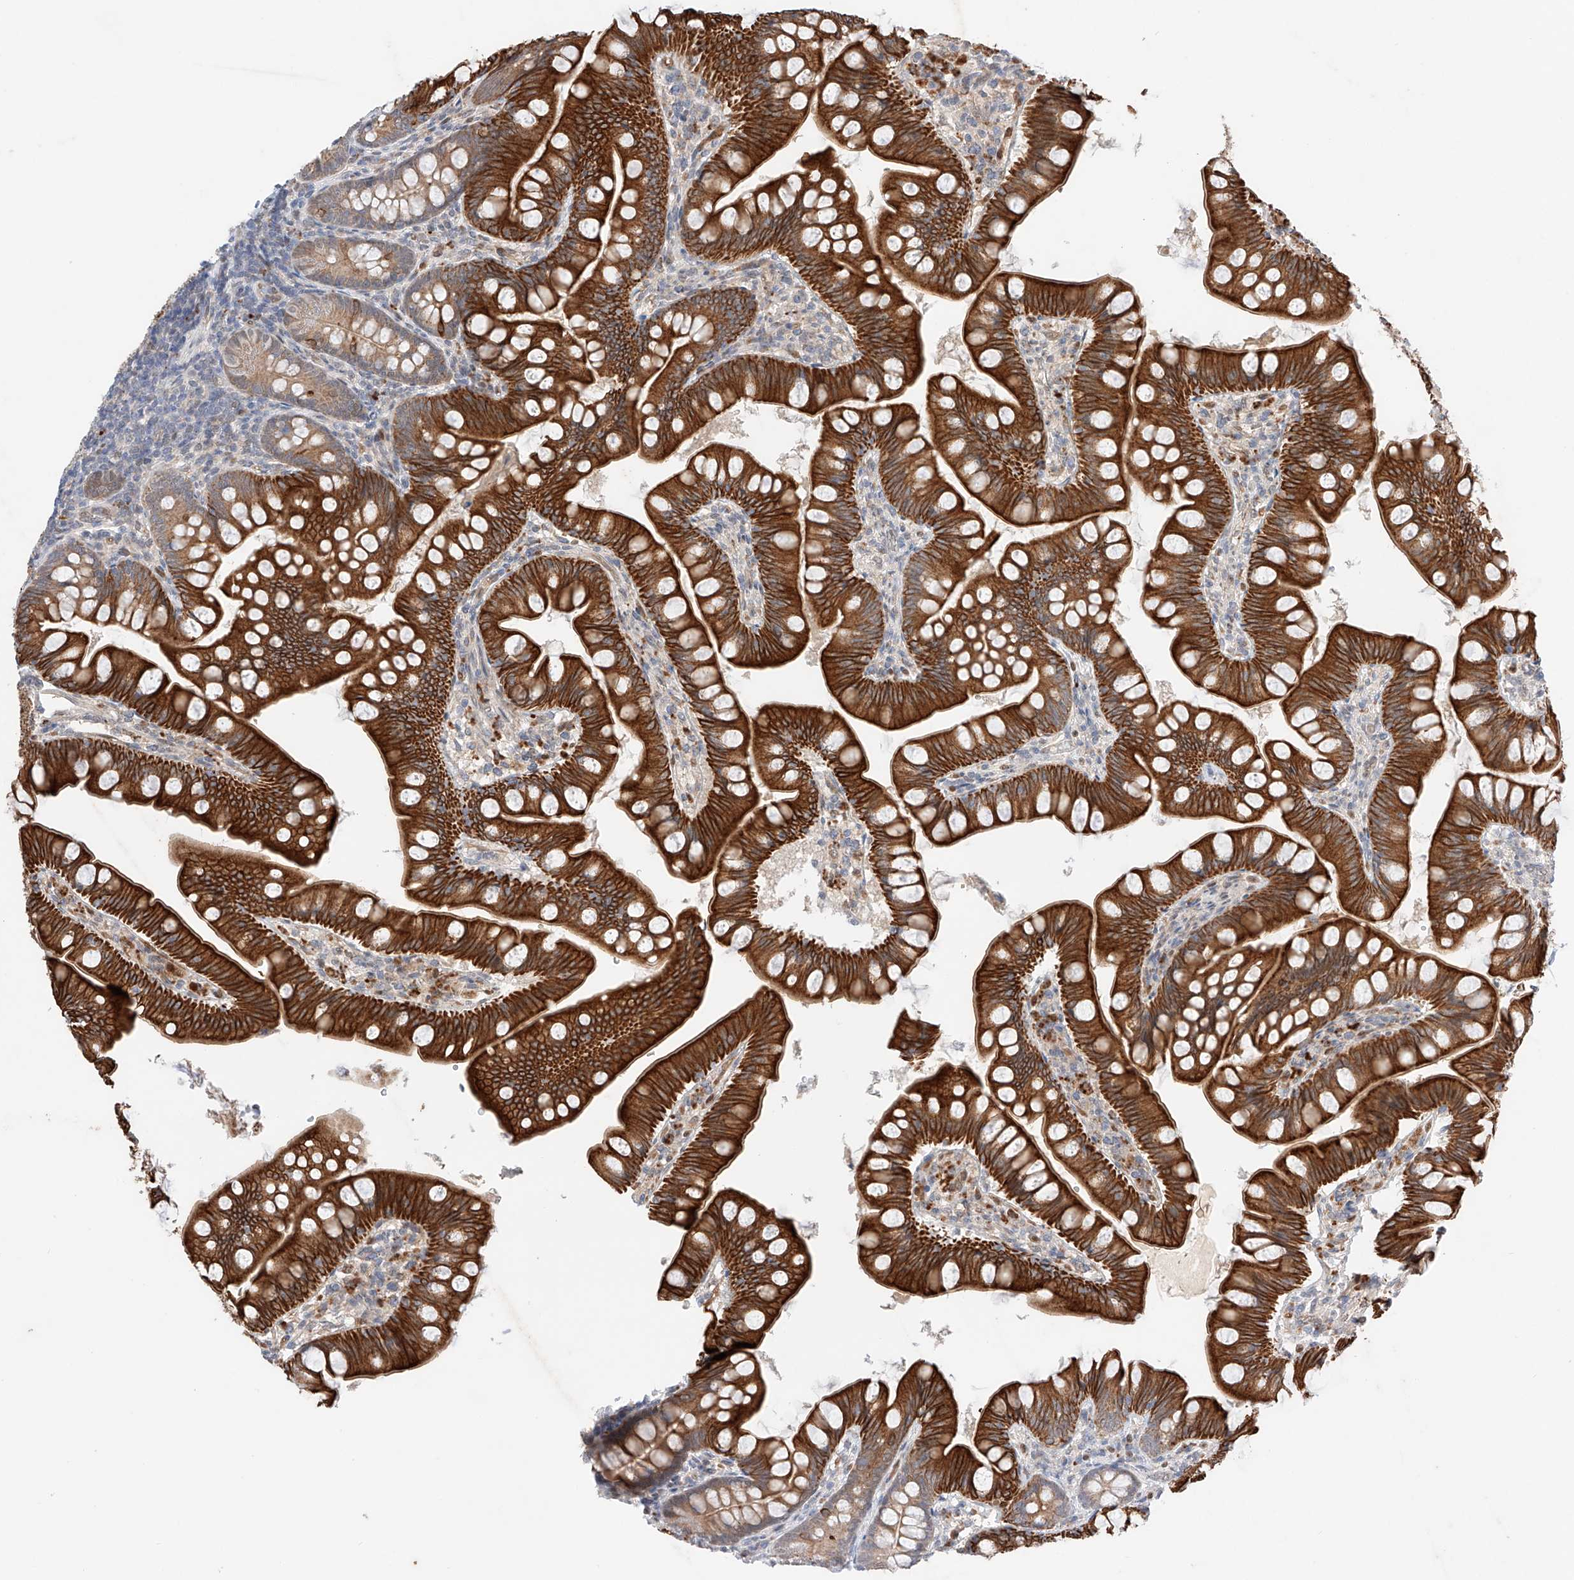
{"staining": {"intensity": "strong", "quantity": ">75%", "location": "cytoplasmic/membranous"}, "tissue": "small intestine", "cell_type": "Glandular cells", "image_type": "normal", "snomed": [{"axis": "morphology", "description": "Normal tissue, NOS"}, {"axis": "topography", "description": "Small intestine"}], "caption": "Immunohistochemistry (IHC) histopathology image of normal human small intestine stained for a protein (brown), which displays high levels of strong cytoplasmic/membranous positivity in about >75% of glandular cells.", "gene": "GCNT1", "patient": {"sex": "male", "age": 7}}